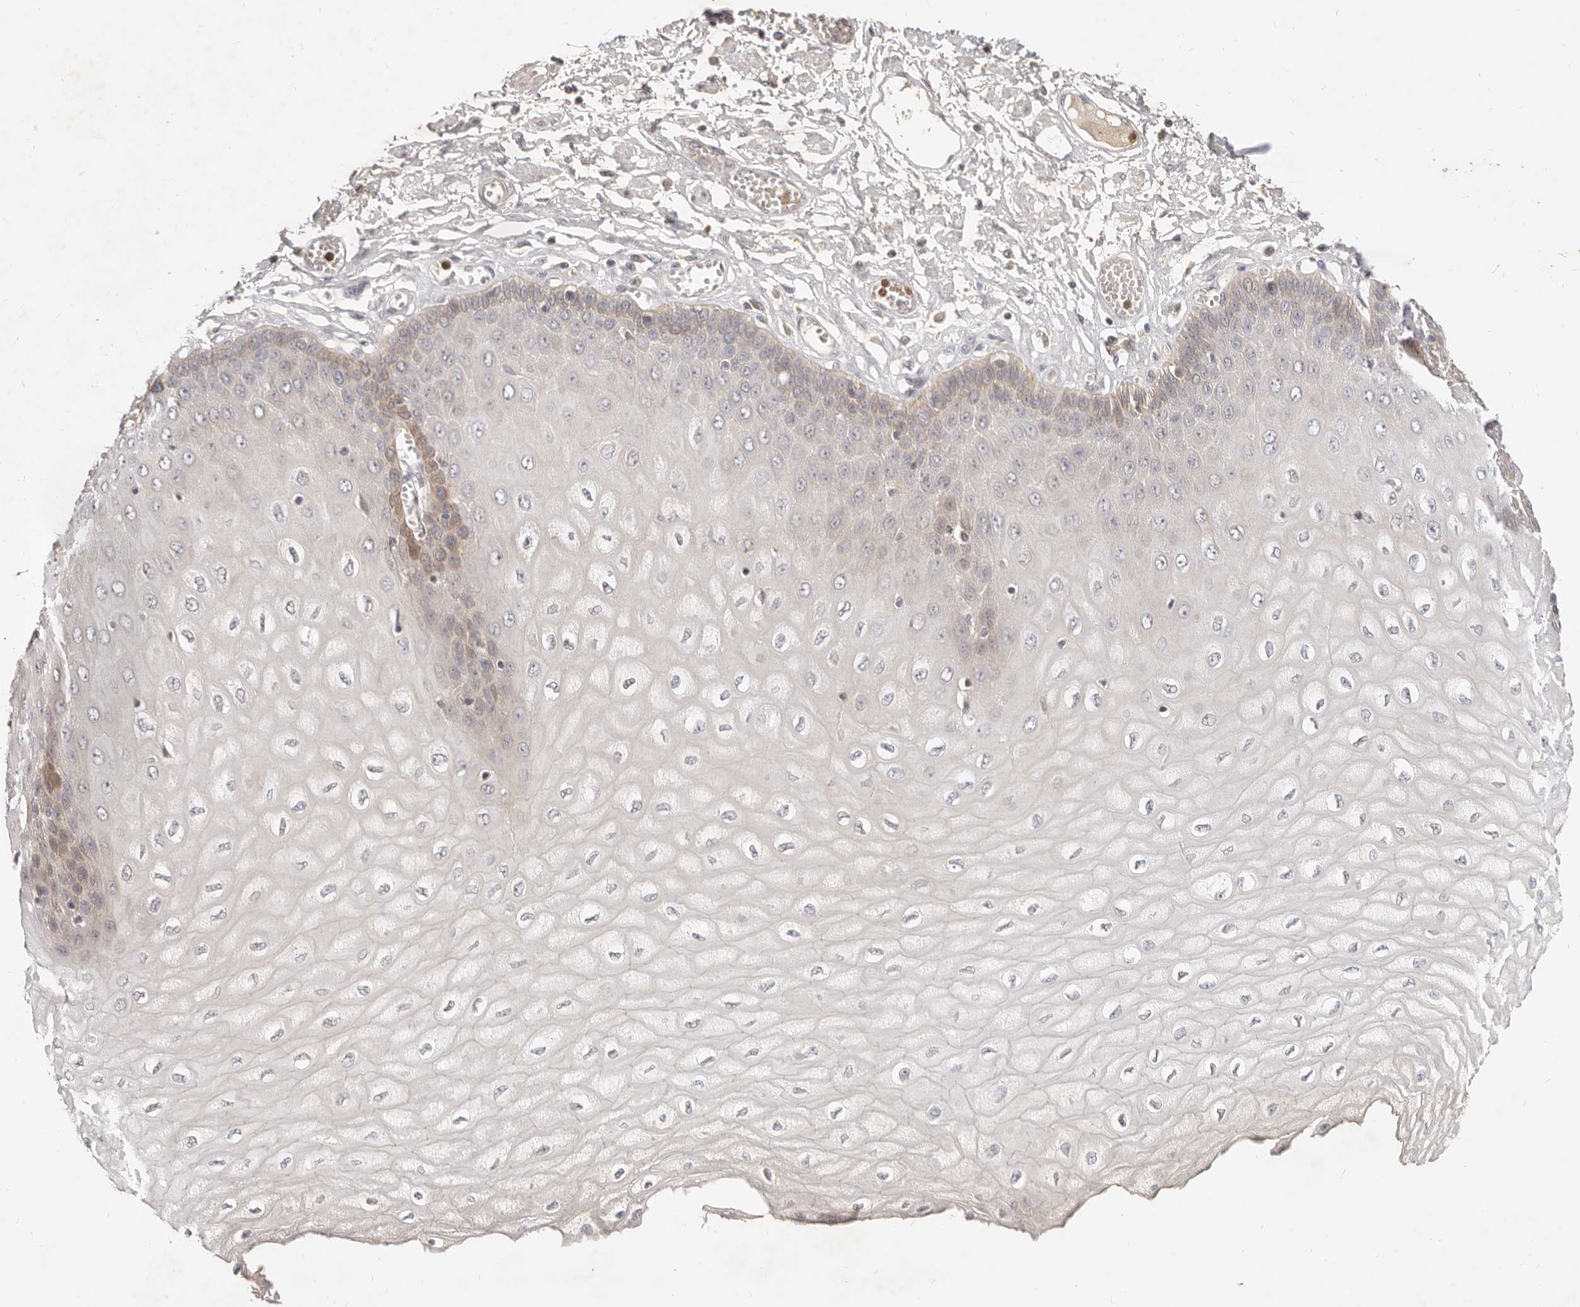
{"staining": {"intensity": "moderate", "quantity": "<25%", "location": "cytoplasmic/membranous,nuclear"}, "tissue": "esophagus", "cell_type": "Squamous epithelial cells", "image_type": "normal", "snomed": [{"axis": "morphology", "description": "Normal tissue, NOS"}, {"axis": "topography", "description": "Esophagus"}], "caption": "Immunohistochemistry (DAB (3,3'-diaminobenzidine)) staining of benign esophagus displays moderate cytoplasmic/membranous,nuclear protein staining in about <25% of squamous epithelial cells.", "gene": "USP49", "patient": {"sex": "male", "age": 60}}